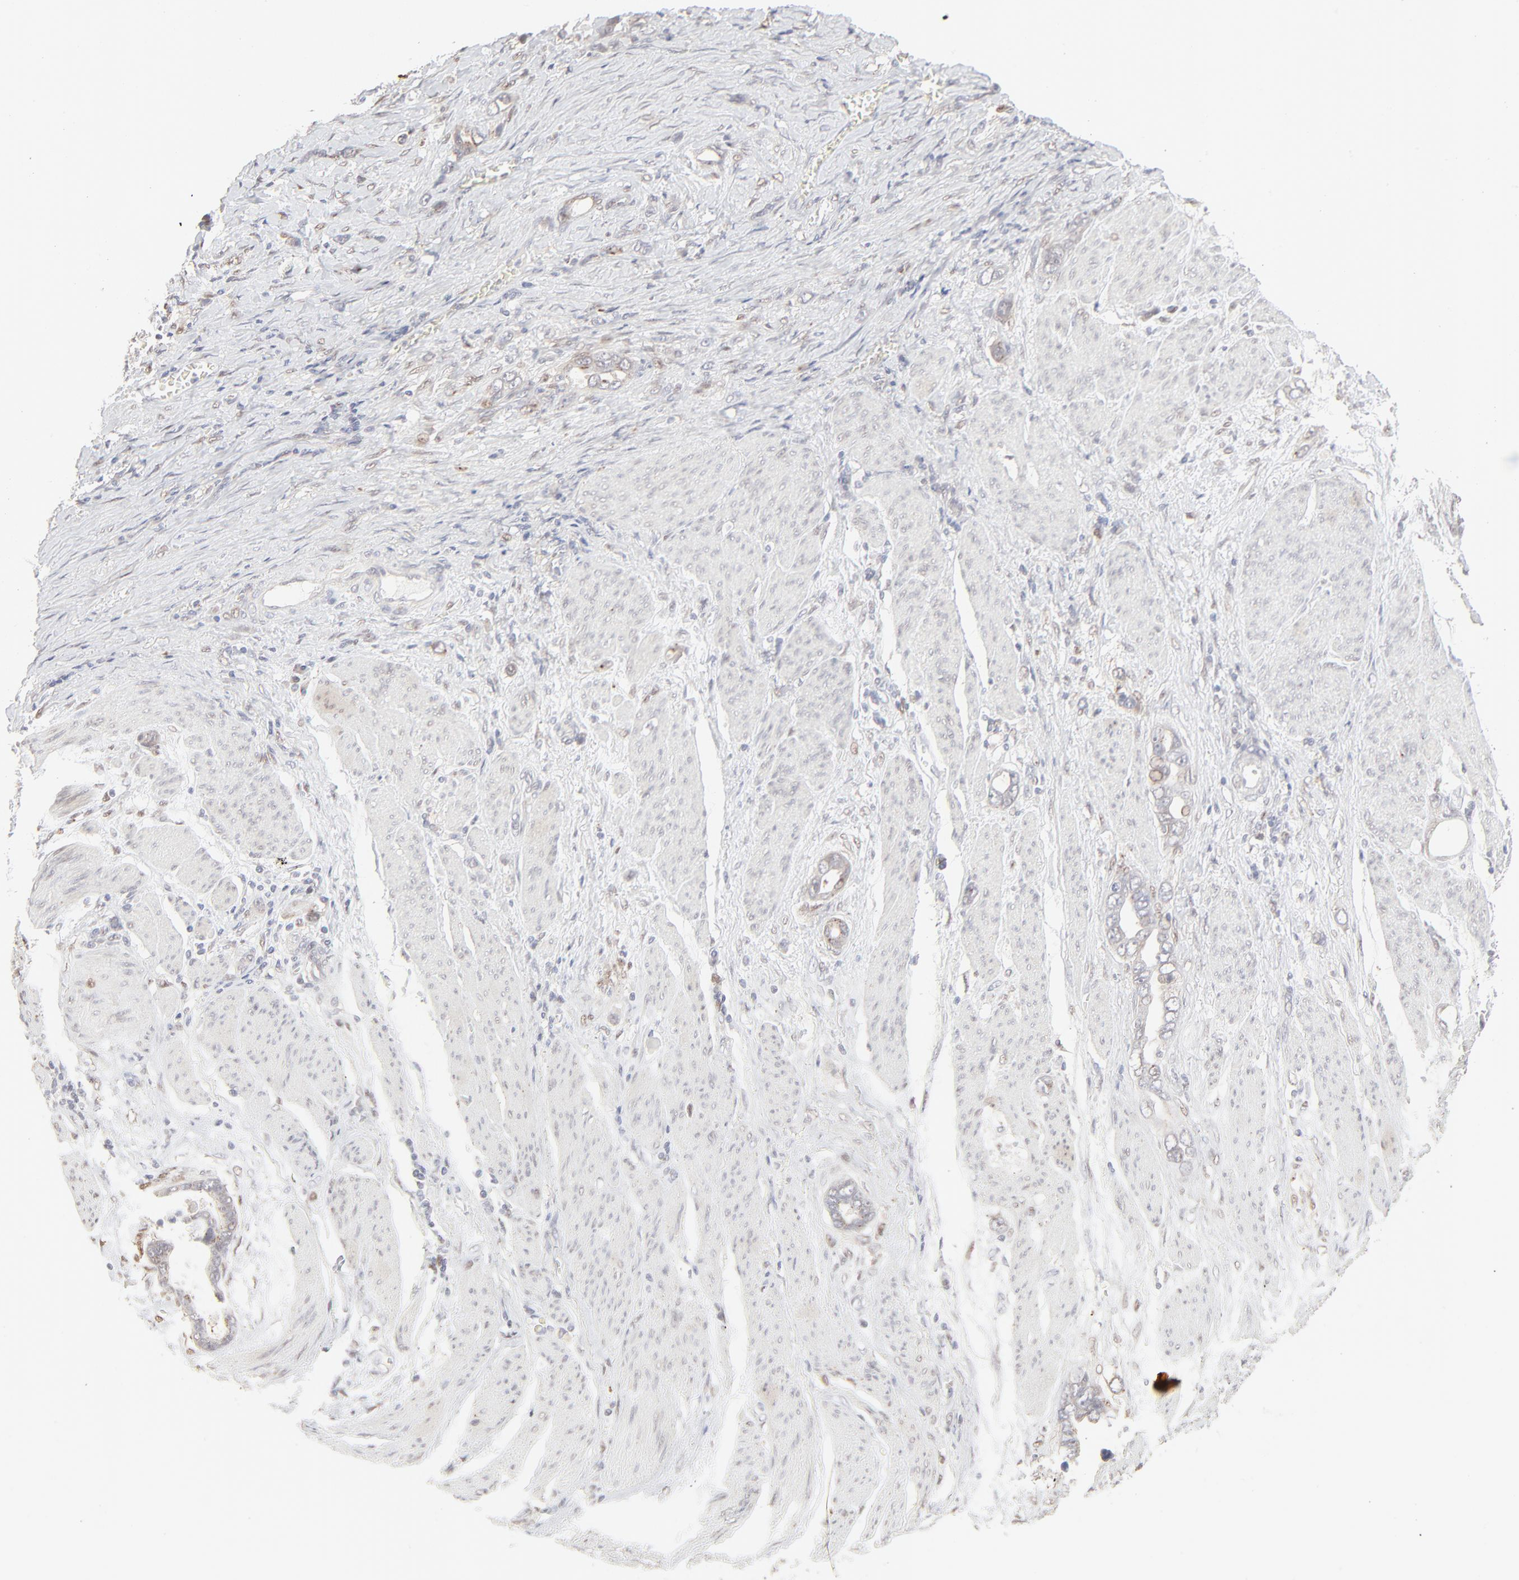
{"staining": {"intensity": "negative", "quantity": "none", "location": "none"}, "tissue": "stomach cancer", "cell_type": "Tumor cells", "image_type": "cancer", "snomed": [{"axis": "morphology", "description": "Adenocarcinoma, NOS"}, {"axis": "topography", "description": "Stomach"}], "caption": "DAB (3,3'-diaminobenzidine) immunohistochemical staining of human stomach cancer reveals no significant expression in tumor cells.", "gene": "LGALS2", "patient": {"sex": "male", "age": 78}}